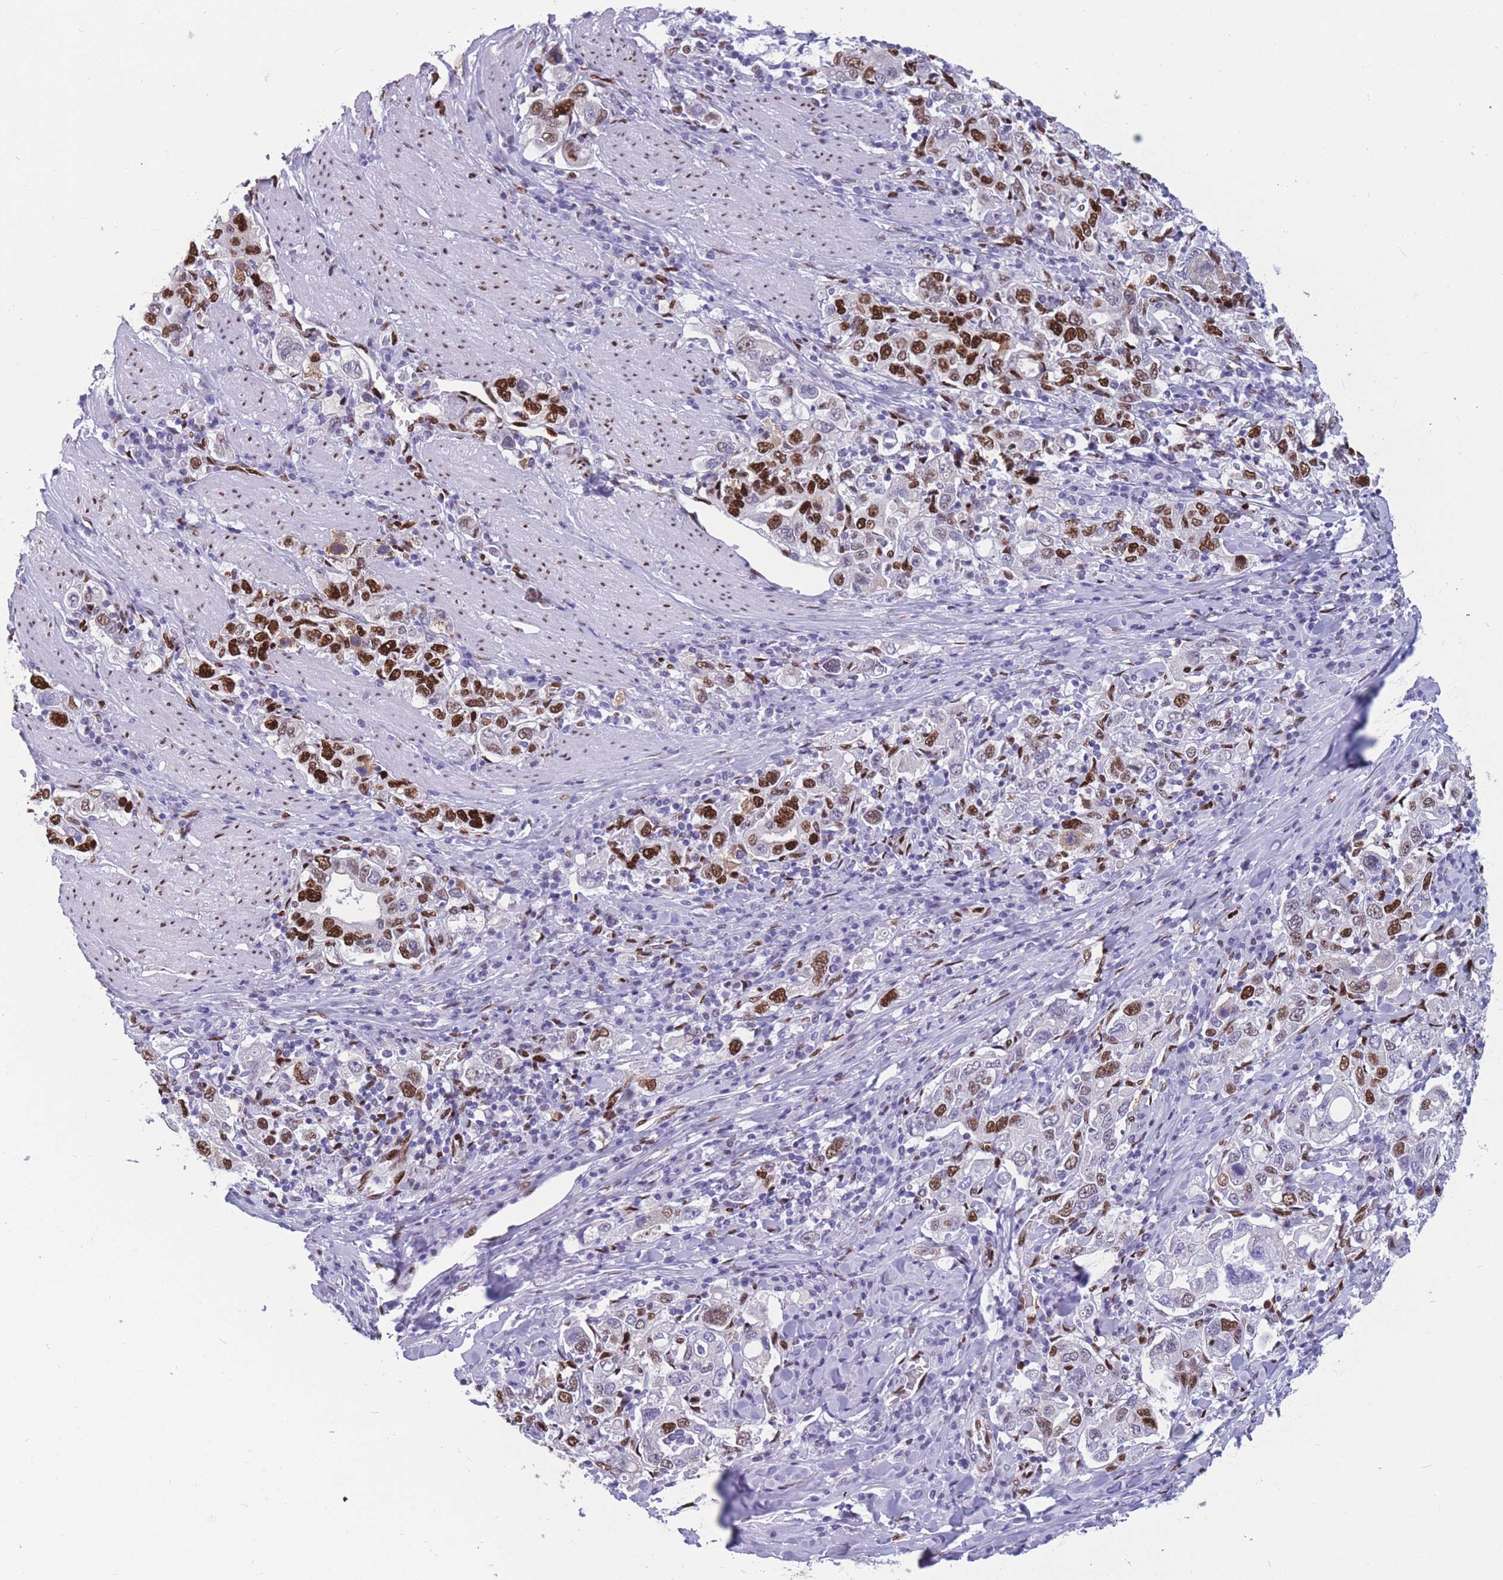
{"staining": {"intensity": "strong", "quantity": "25%-75%", "location": "nuclear"}, "tissue": "stomach cancer", "cell_type": "Tumor cells", "image_type": "cancer", "snomed": [{"axis": "morphology", "description": "Adenocarcinoma, NOS"}, {"axis": "topography", "description": "Stomach, upper"}], "caption": "This is an image of IHC staining of stomach cancer (adenocarcinoma), which shows strong positivity in the nuclear of tumor cells.", "gene": "NASP", "patient": {"sex": "male", "age": 62}}